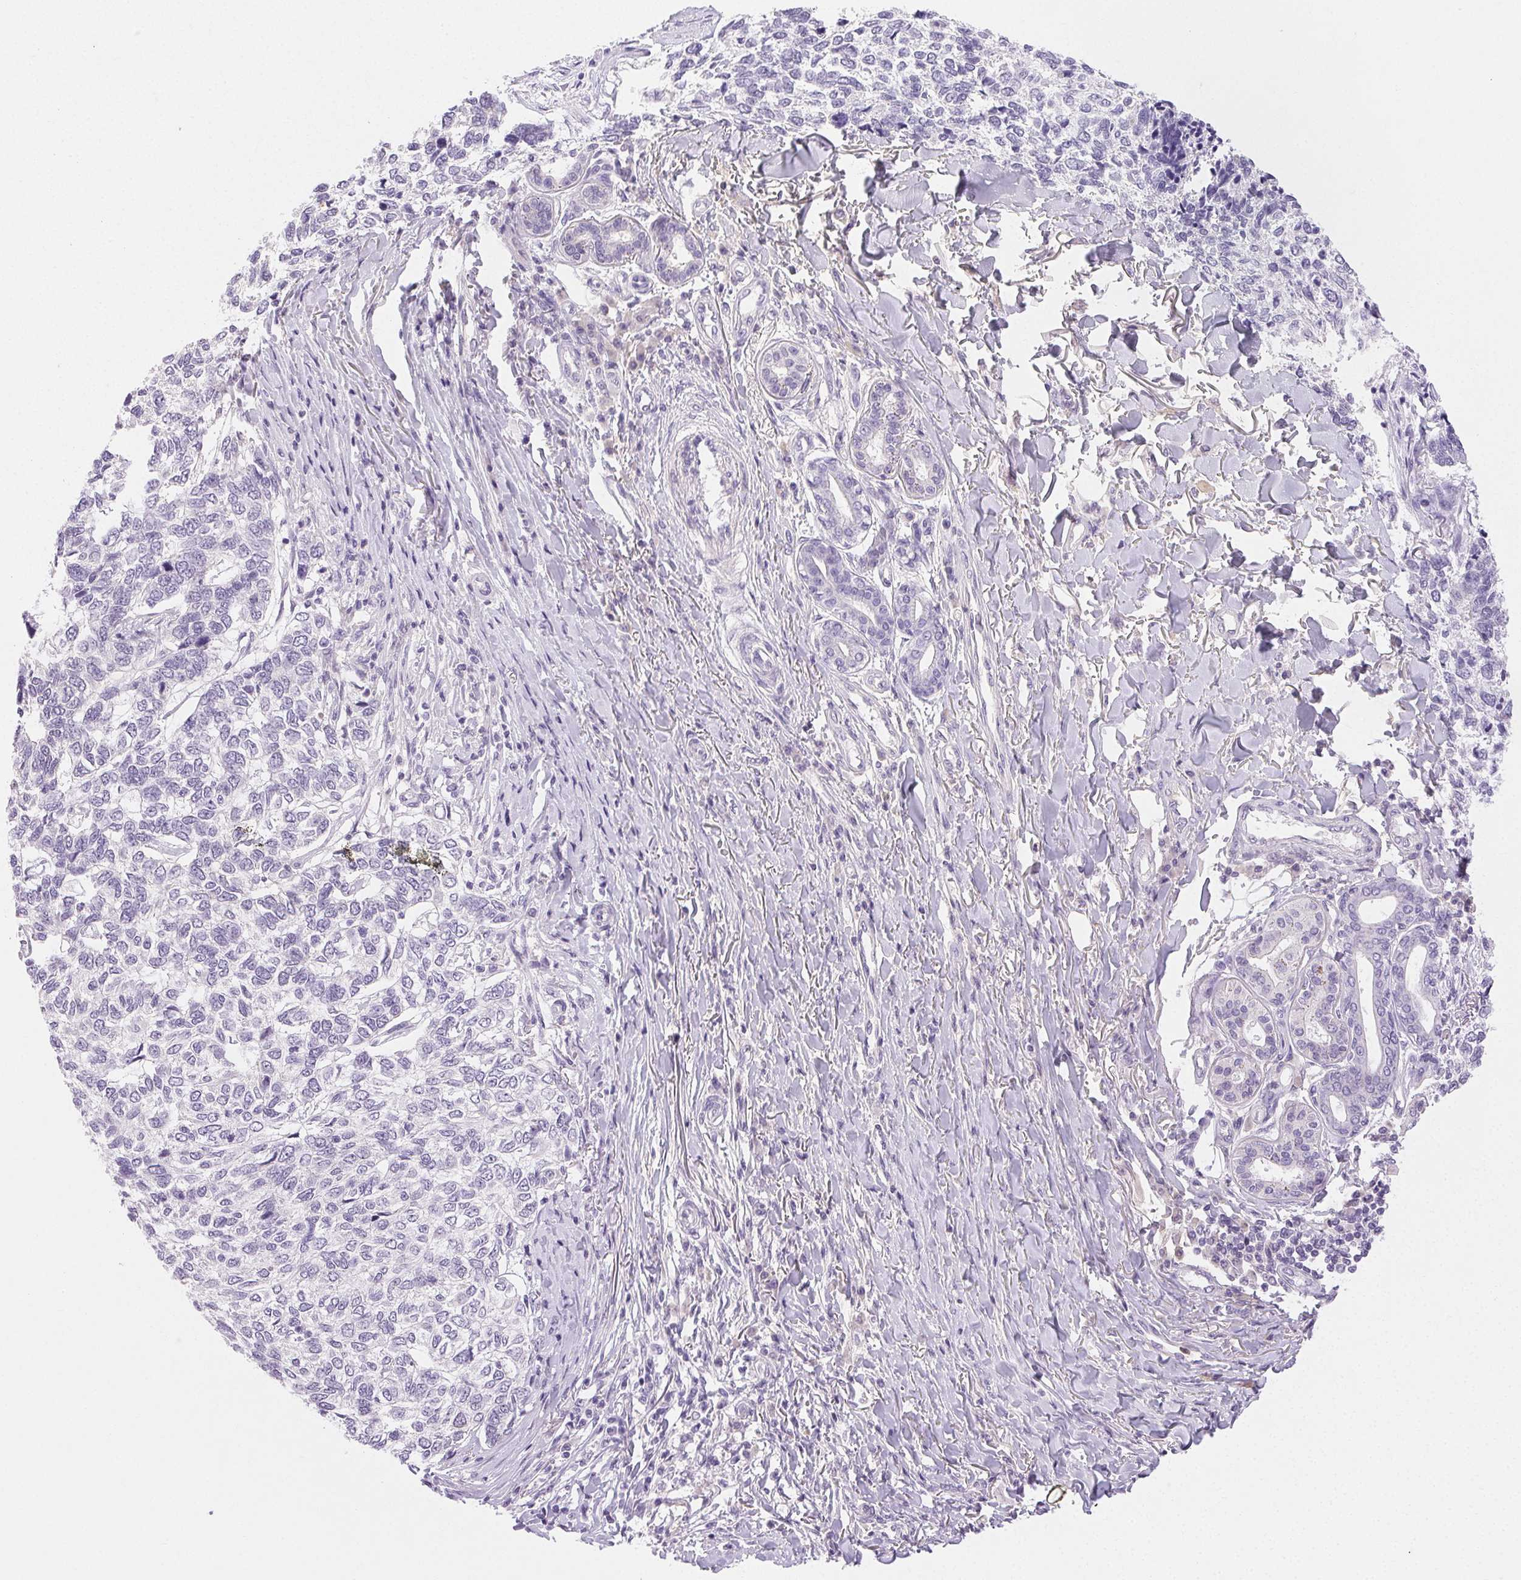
{"staining": {"intensity": "negative", "quantity": "none", "location": "none"}, "tissue": "skin cancer", "cell_type": "Tumor cells", "image_type": "cancer", "snomed": [{"axis": "morphology", "description": "Basal cell carcinoma"}, {"axis": "topography", "description": "Skin"}], "caption": "This micrograph is of skin cancer stained with immunohistochemistry to label a protein in brown with the nuclei are counter-stained blue. There is no expression in tumor cells.", "gene": "EMX2", "patient": {"sex": "female", "age": 65}}